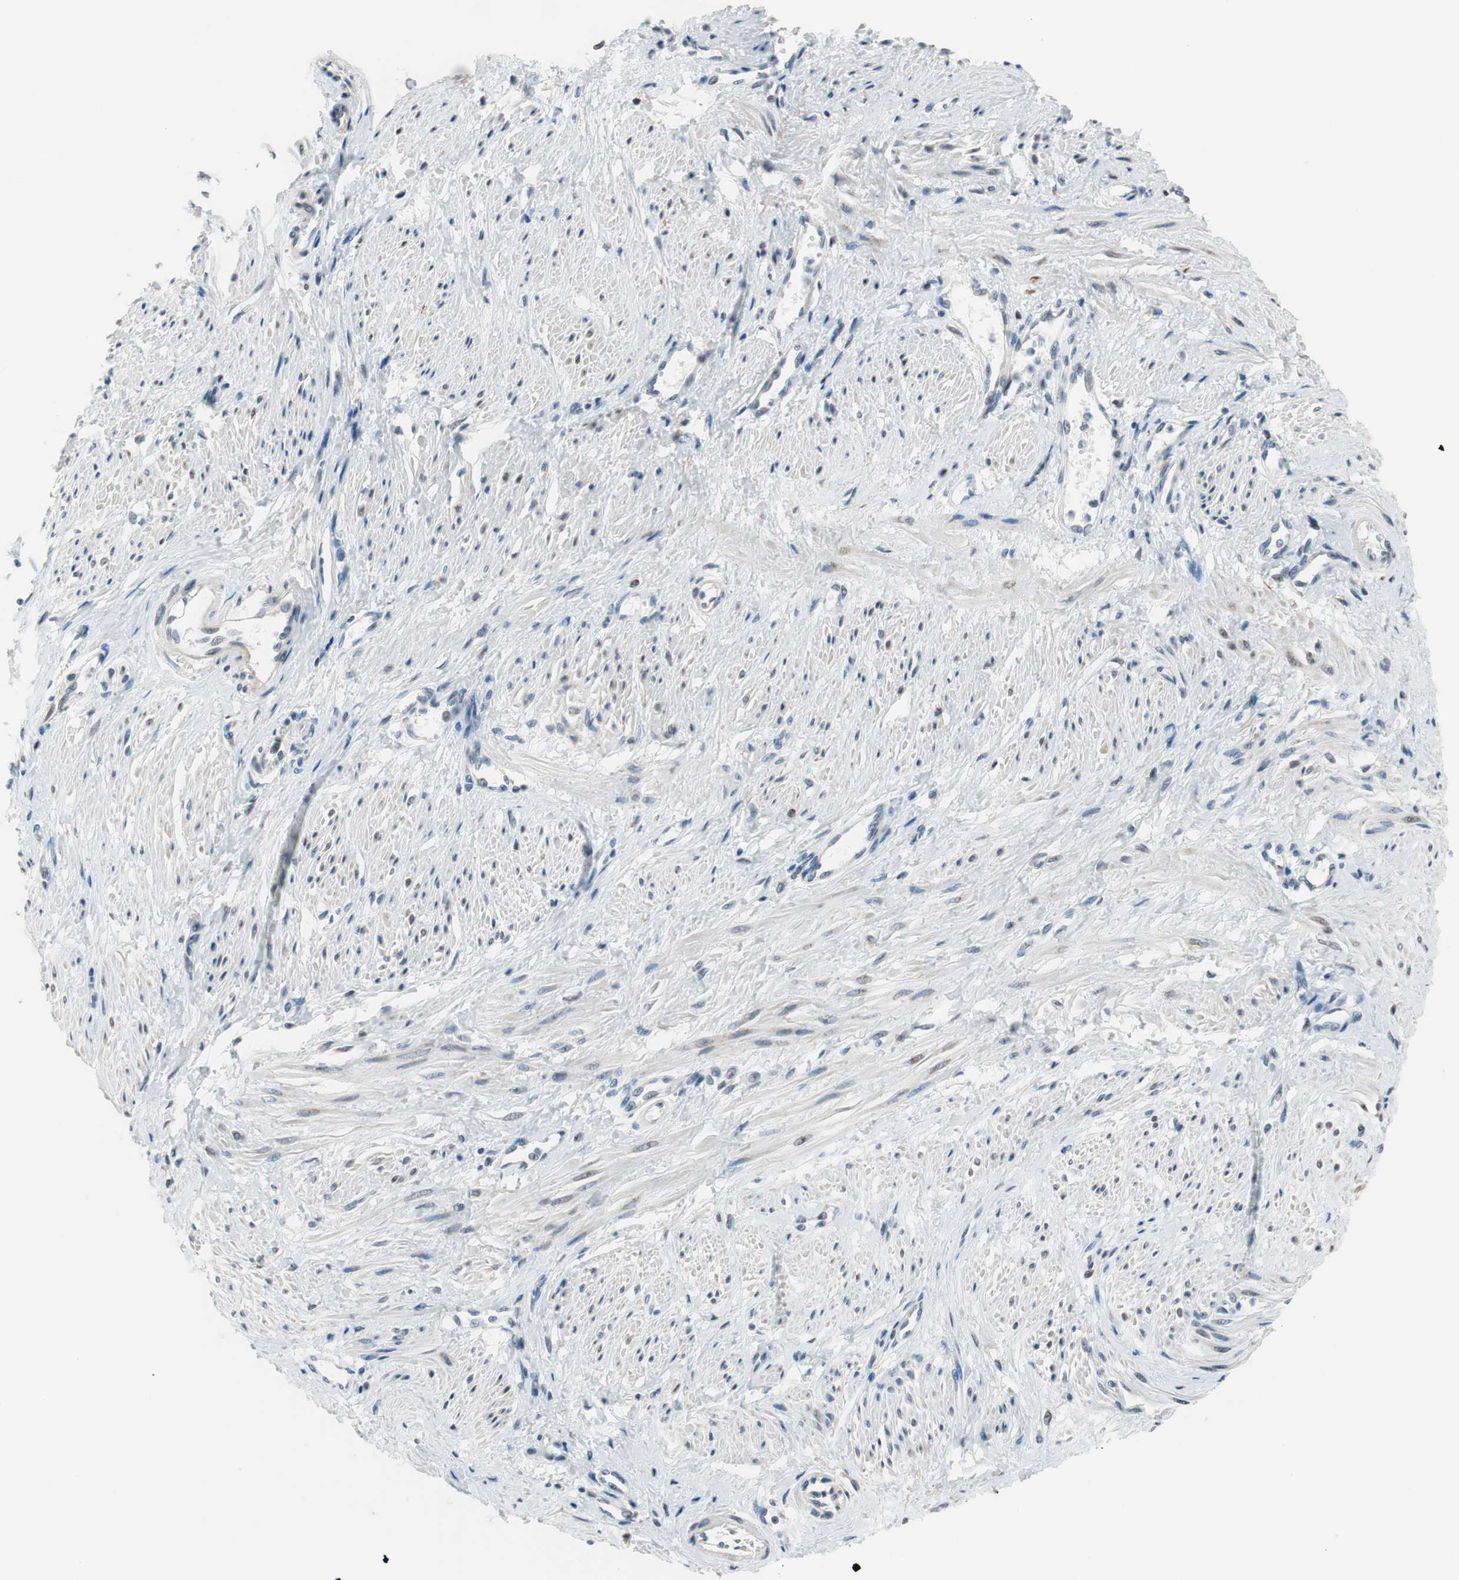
{"staining": {"intensity": "negative", "quantity": "none", "location": "none"}, "tissue": "smooth muscle", "cell_type": "Smooth muscle cells", "image_type": "normal", "snomed": [{"axis": "morphology", "description": "Normal tissue, NOS"}, {"axis": "topography", "description": "Smooth muscle"}, {"axis": "topography", "description": "Uterus"}], "caption": "DAB immunohistochemical staining of unremarkable smooth muscle displays no significant staining in smooth muscle cells.", "gene": "TMED7", "patient": {"sex": "female", "age": 39}}